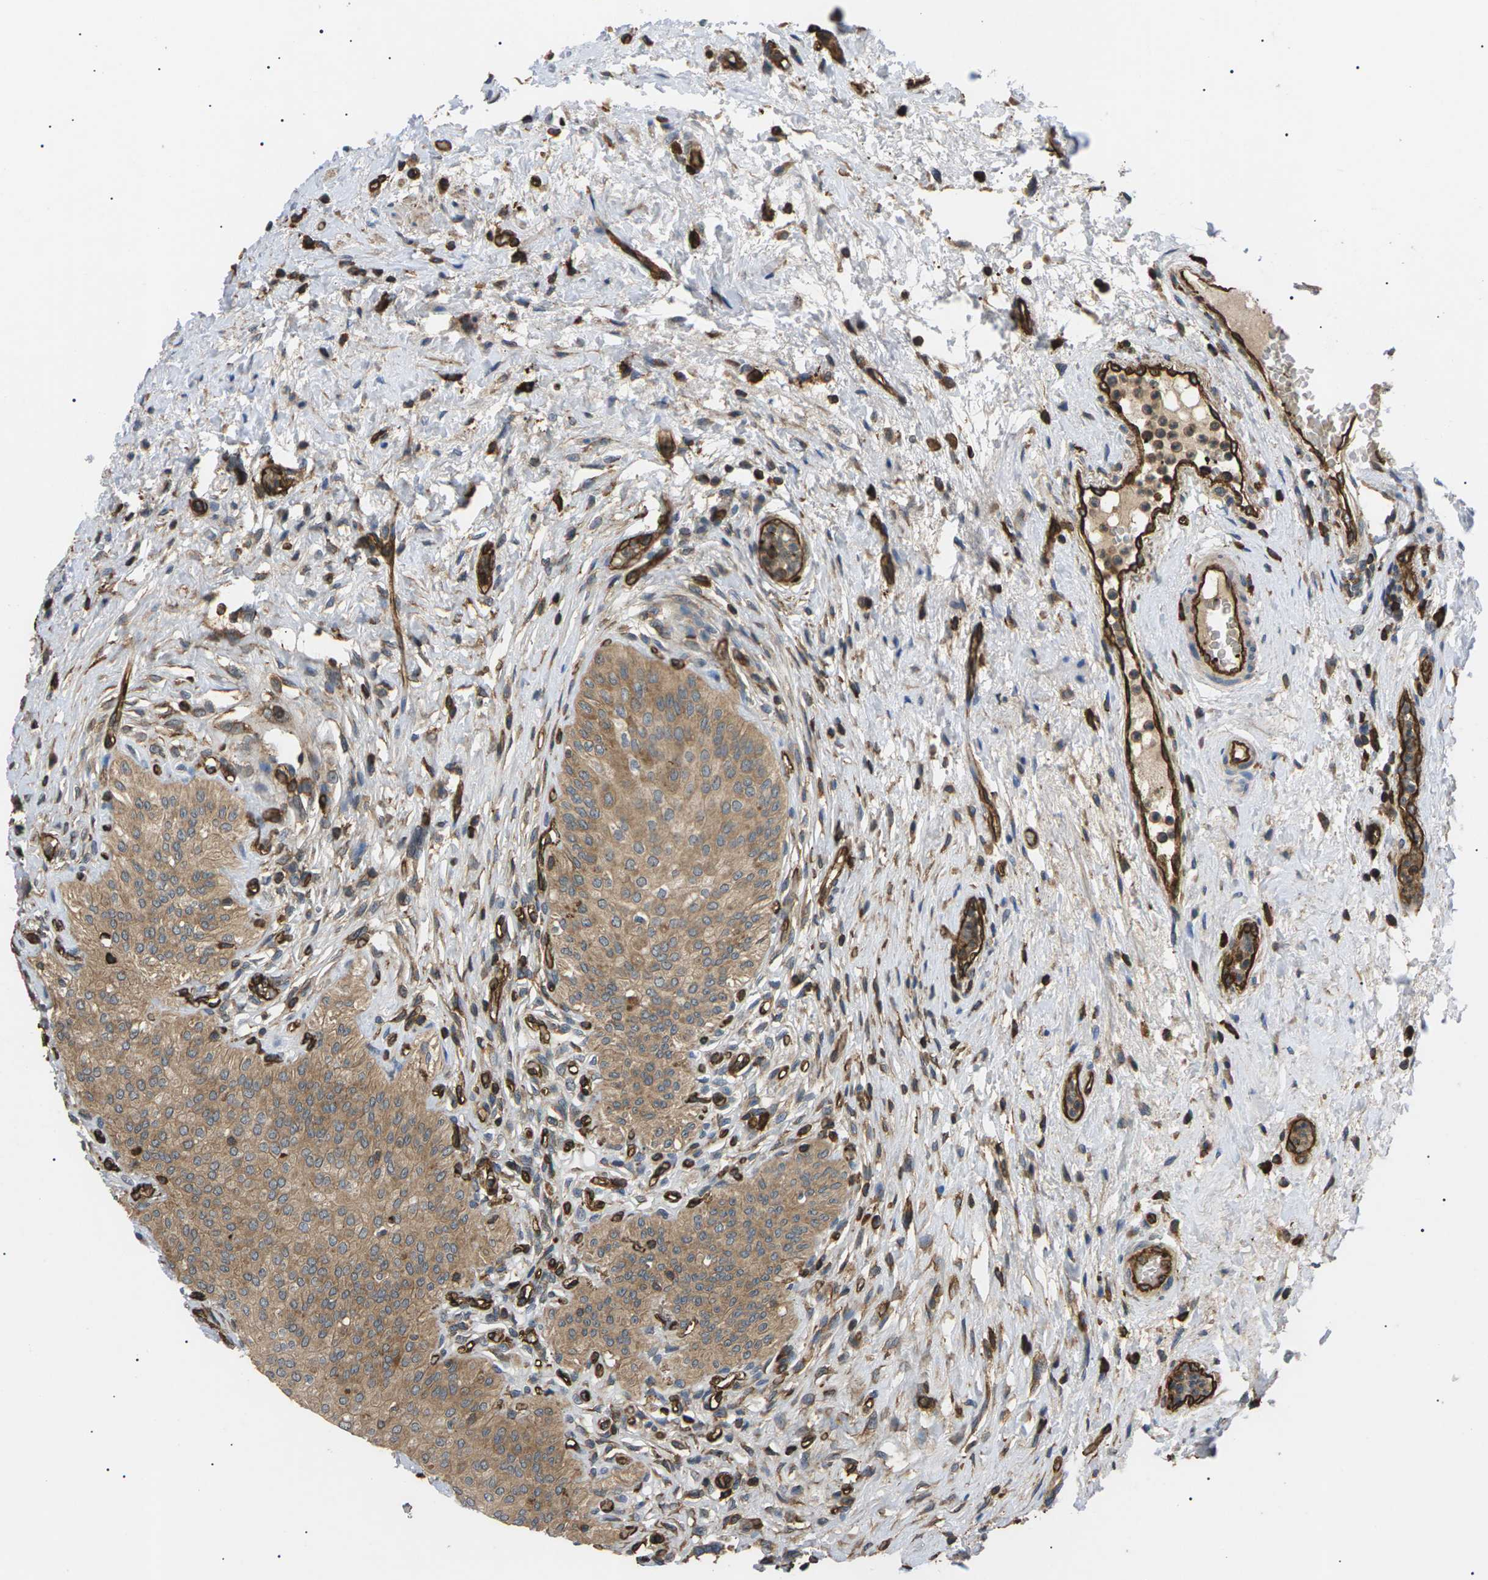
{"staining": {"intensity": "moderate", "quantity": ">75%", "location": "cytoplasmic/membranous"}, "tissue": "urinary bladder", "cell_type": "Urothelial cells", "image_type": "normal", "snomed": [{"axis": "morphology", "description": "Normal tissue, NOS"}, {"axis": "topography", "description": "Urinary bladder"}], "caption": "Immunohistochemical staining of benign urinary bladder exhibits >75% levels of moderate cytoplasmic/membranous protein staining in about >75% of urothelial cells.", "gene": "TMTC4", "patient": {"sex": "male", "age": 46}}